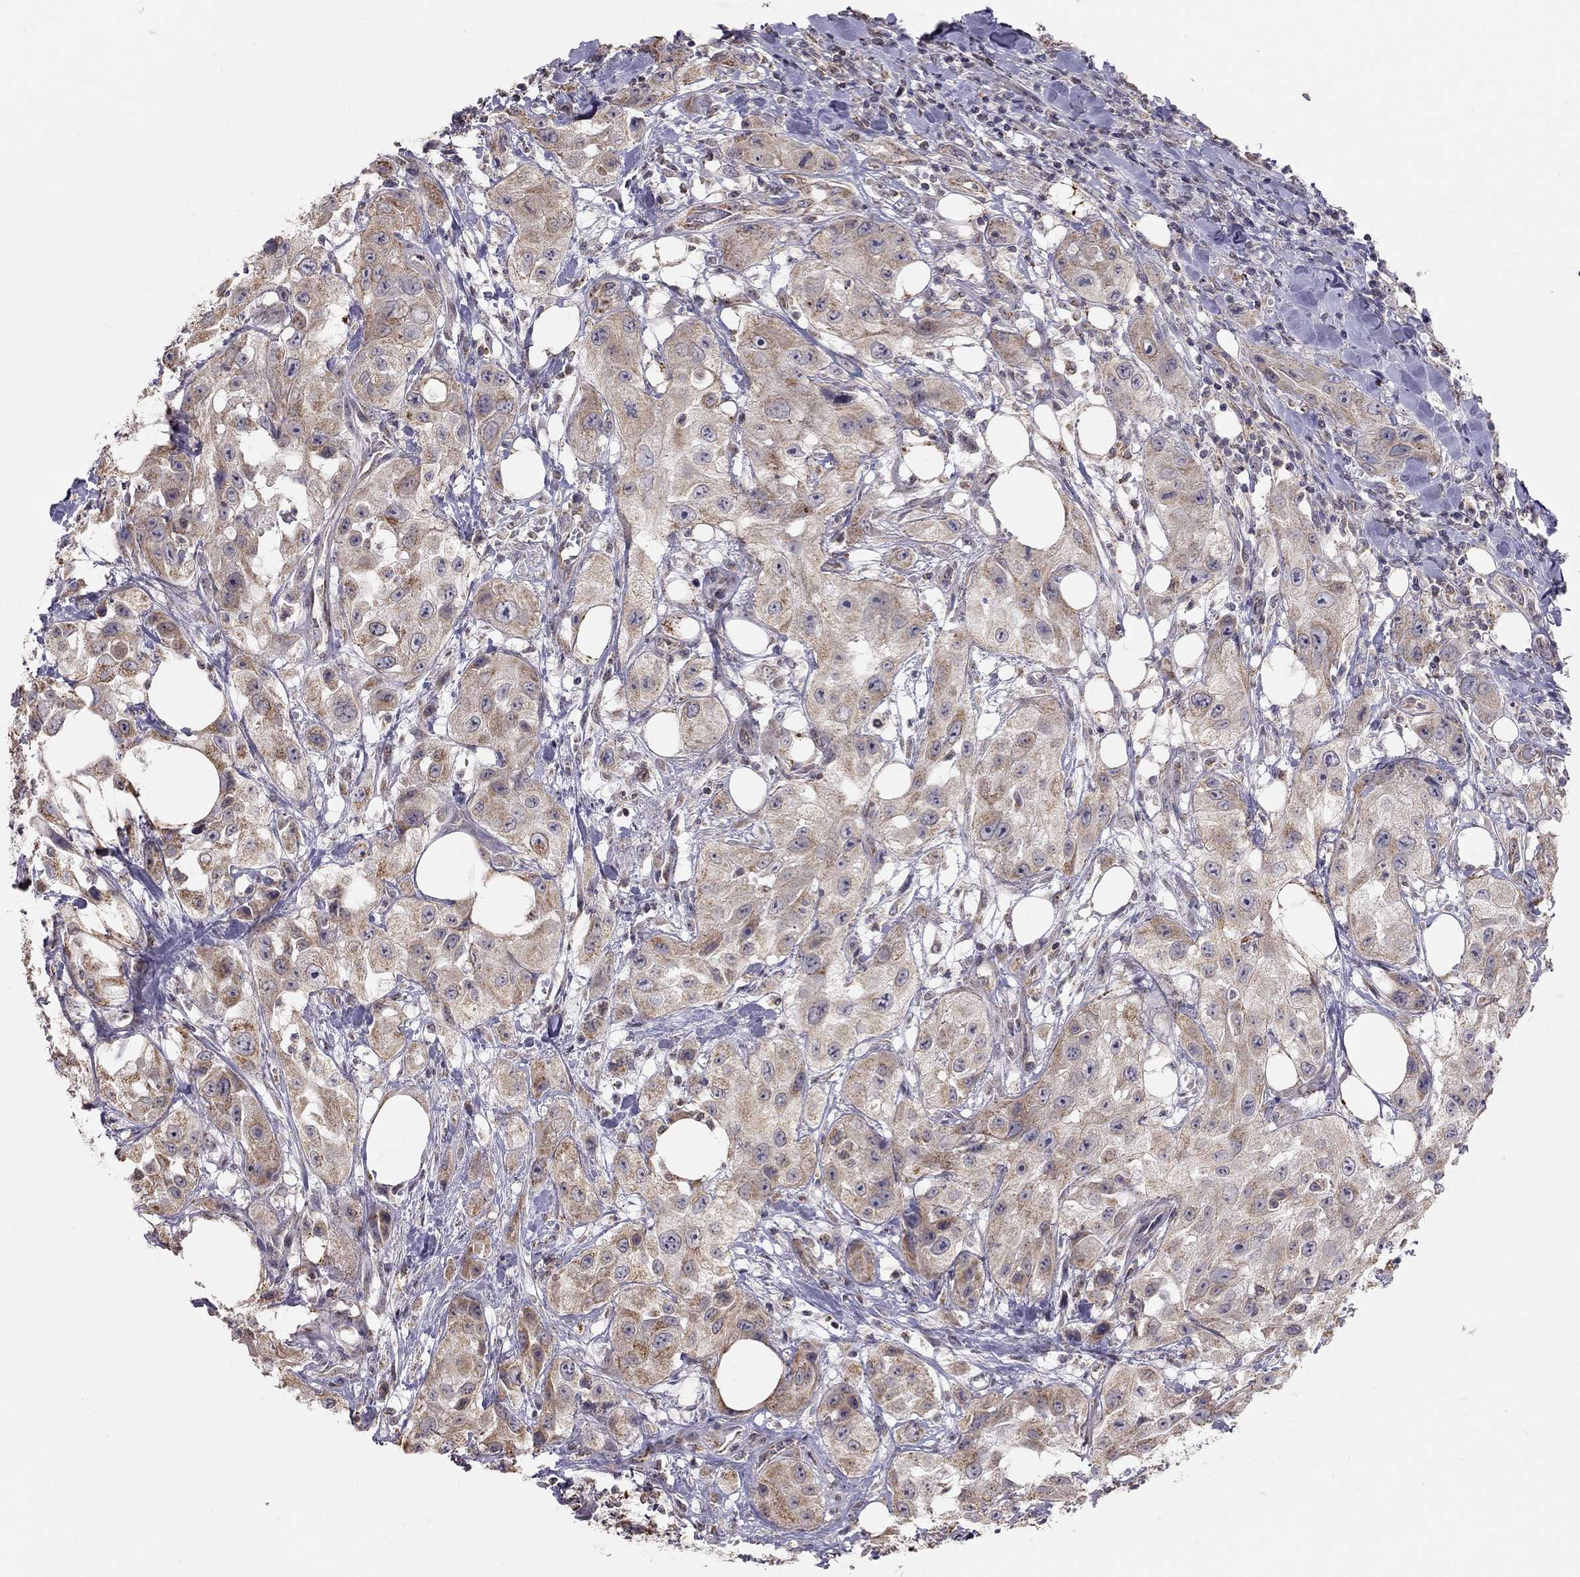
{"staining": {"intensity": "moderate", "quantity": "25%-75%", "location": "cytoplasmic/membranous"}, "tissue": "urothelial cancer", "cell_type": "Tumor cells", "image_type": "cancer", "snomed": [{"axis": "morphology", "description": "Urothelial carcinoma, High grade"}, {"axis": "topography", "description": "Urinary bladder"}], "caption": "Protein staining of high-grade urothelial carcinoma tissue demonstrates moderate cytoplasmic/membranous staining in approximately 25%-75% of tumor cells. The staining is performed using DAB brown chromogen to label protein expression. The nuclei are counter-stained blue using hematoxylin.", "gene": "LRIT3", "patient": {"sex": "male", "age": 79}}